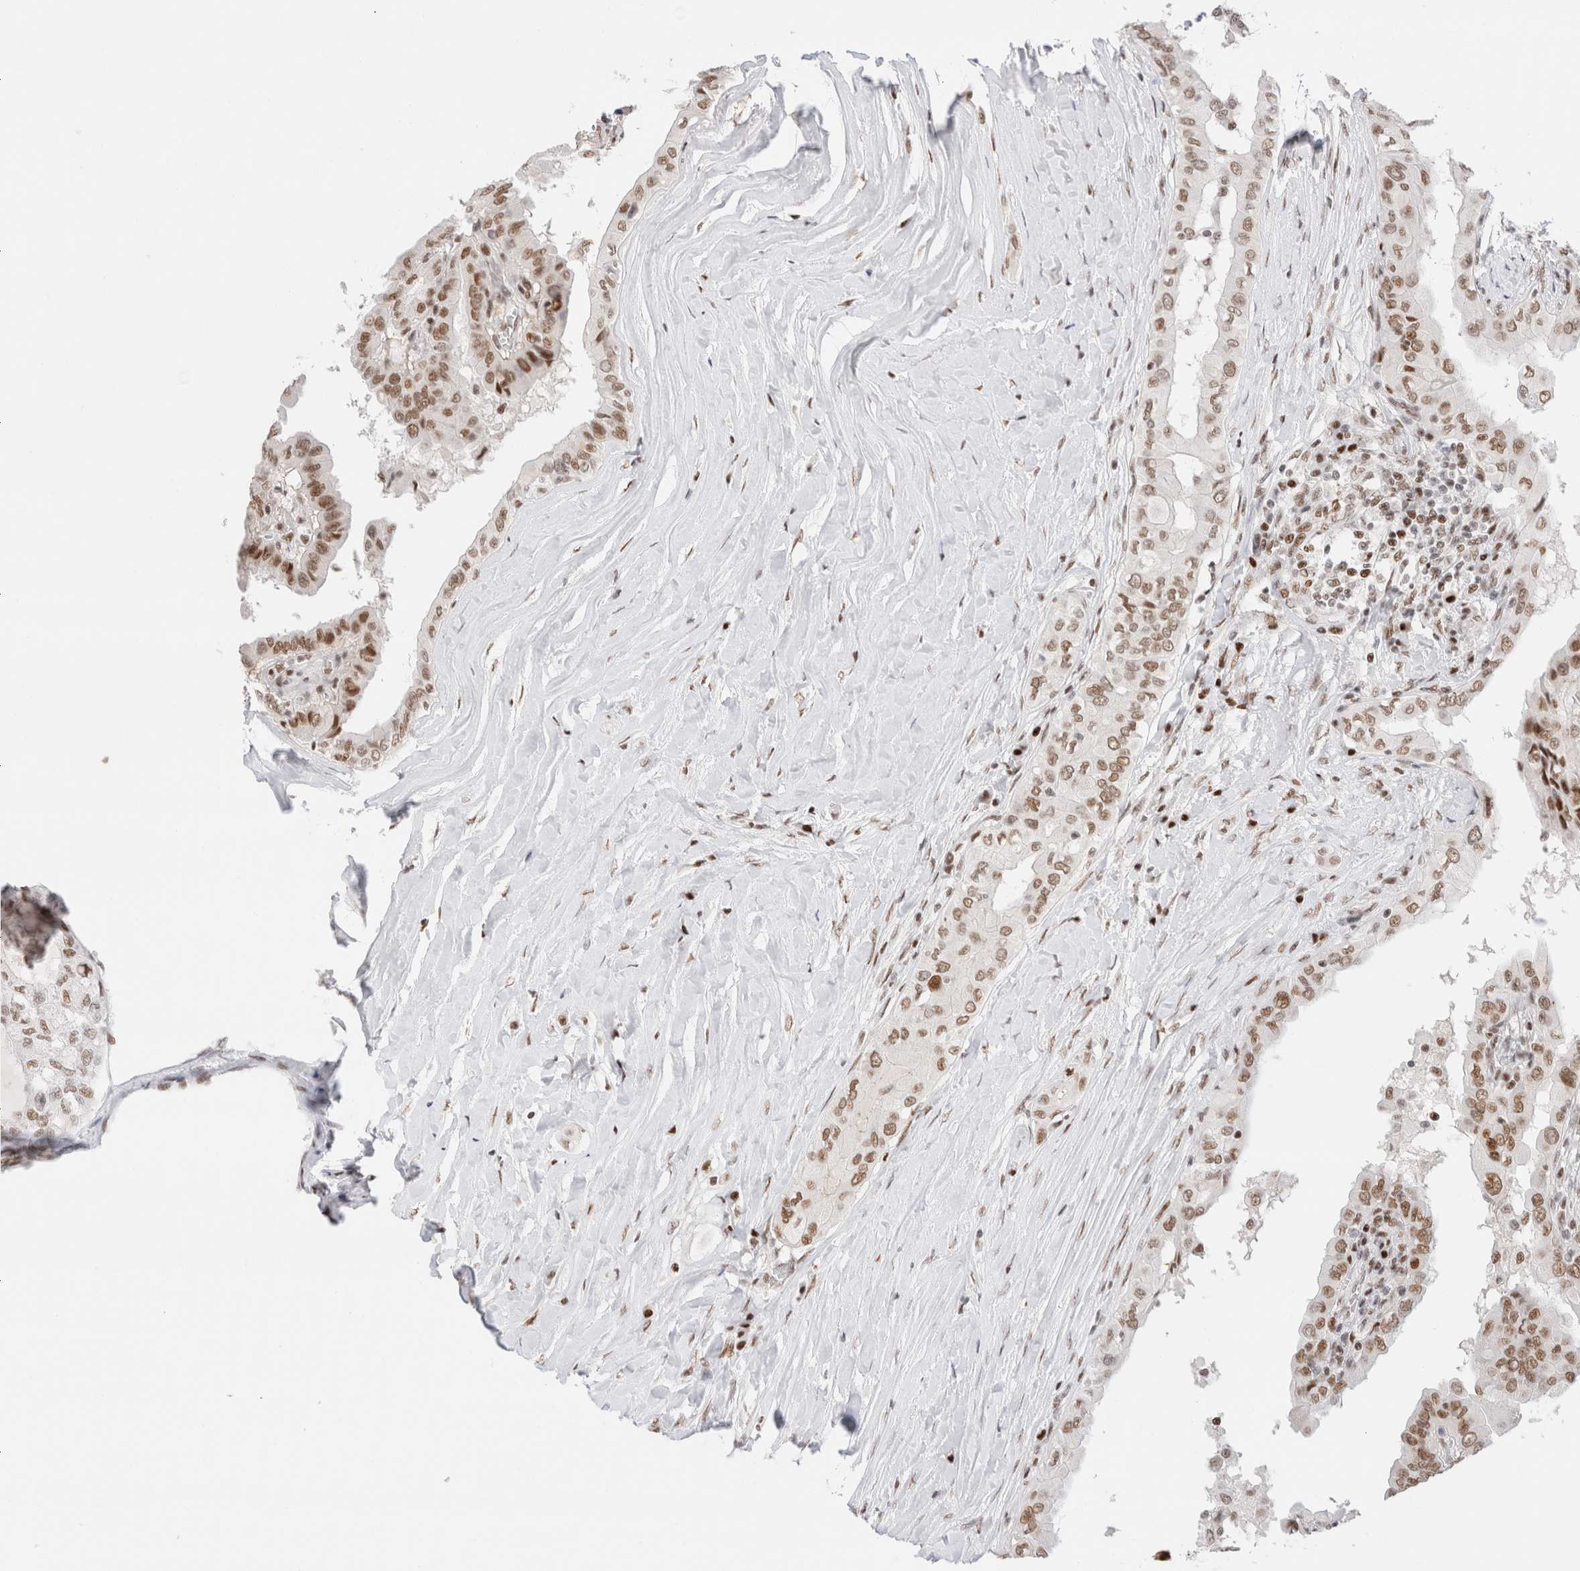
{"staining": {"intensity": "moderate", "quantity": ">75%", "location": "nuclear"}, "tissue": "thyroid cancer", "cell_type": "Tumor cells", "image_type": "cancer", "snomed": [{"axis": "morphology", "description": "Papillary adenocarcinoma, NOS"}, {"axis": "topography", "description": "Thyroid gland"}], "caption": "Immunohistochemical staining of human thyroid cancer exhibits moderate nuclear protein expression in about >75% of tumor cells.", "gene": "ZNF282", "patient": {"sex": "male", "age": 33}}